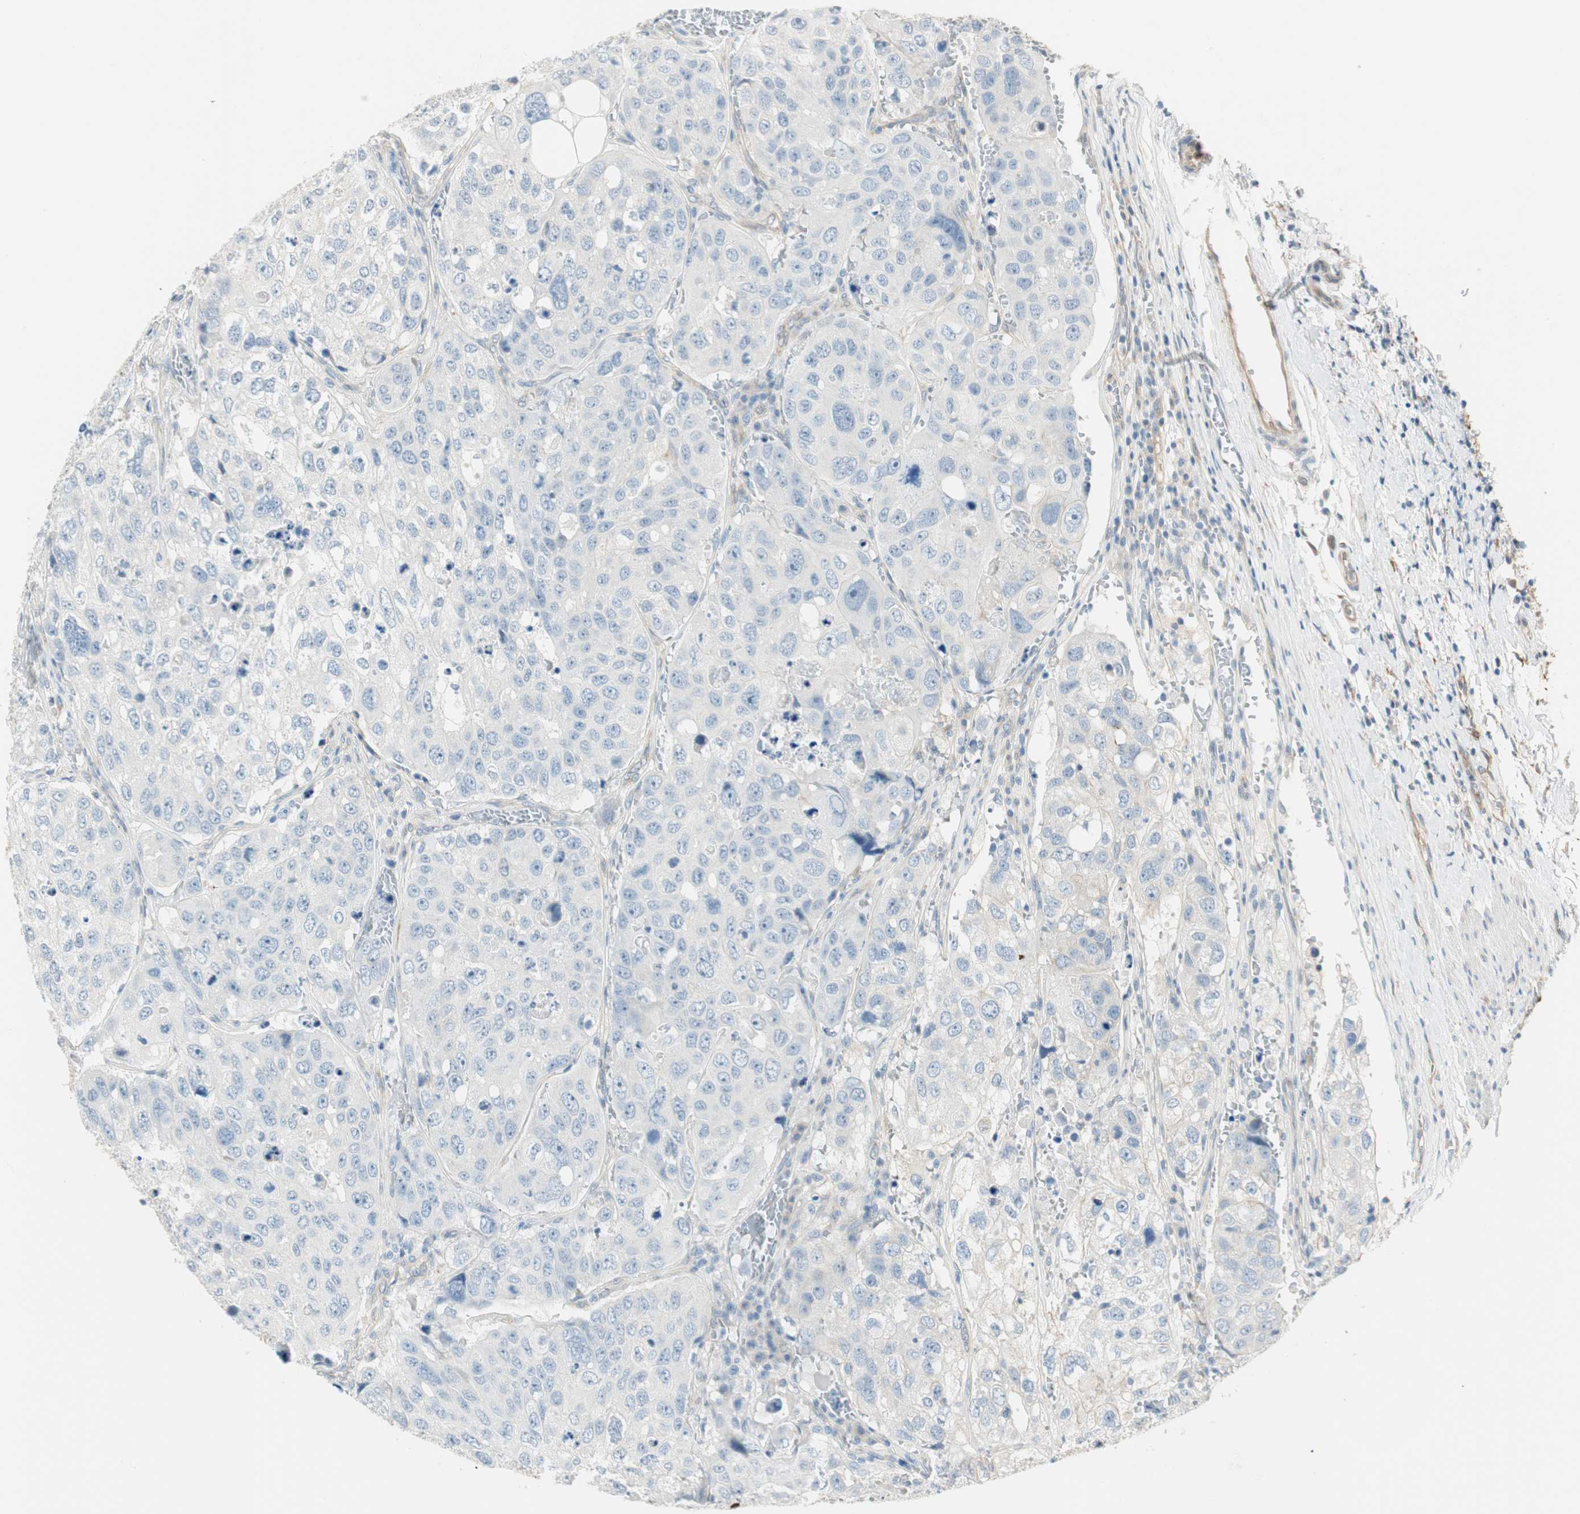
{"staining": {"intensity": "negative", "quantity": "none", "location": "none"}, "tissue": "urothelial cancer", "cell_type": "Tumor cells", "image_type": "cancer", "snomed": [{"axis": "morphology", "description": "Urothelial carcinoma, High grade"}, {"axis": "topography", "description": "Lymph node"}, {"axis": "topography", "description": "Urinary bladder"}], "caption": "Tumor cells show no significant staining in urothelial cancer.", "gene": "CDK3", "patient": {"sex": "male", "age": 51}}